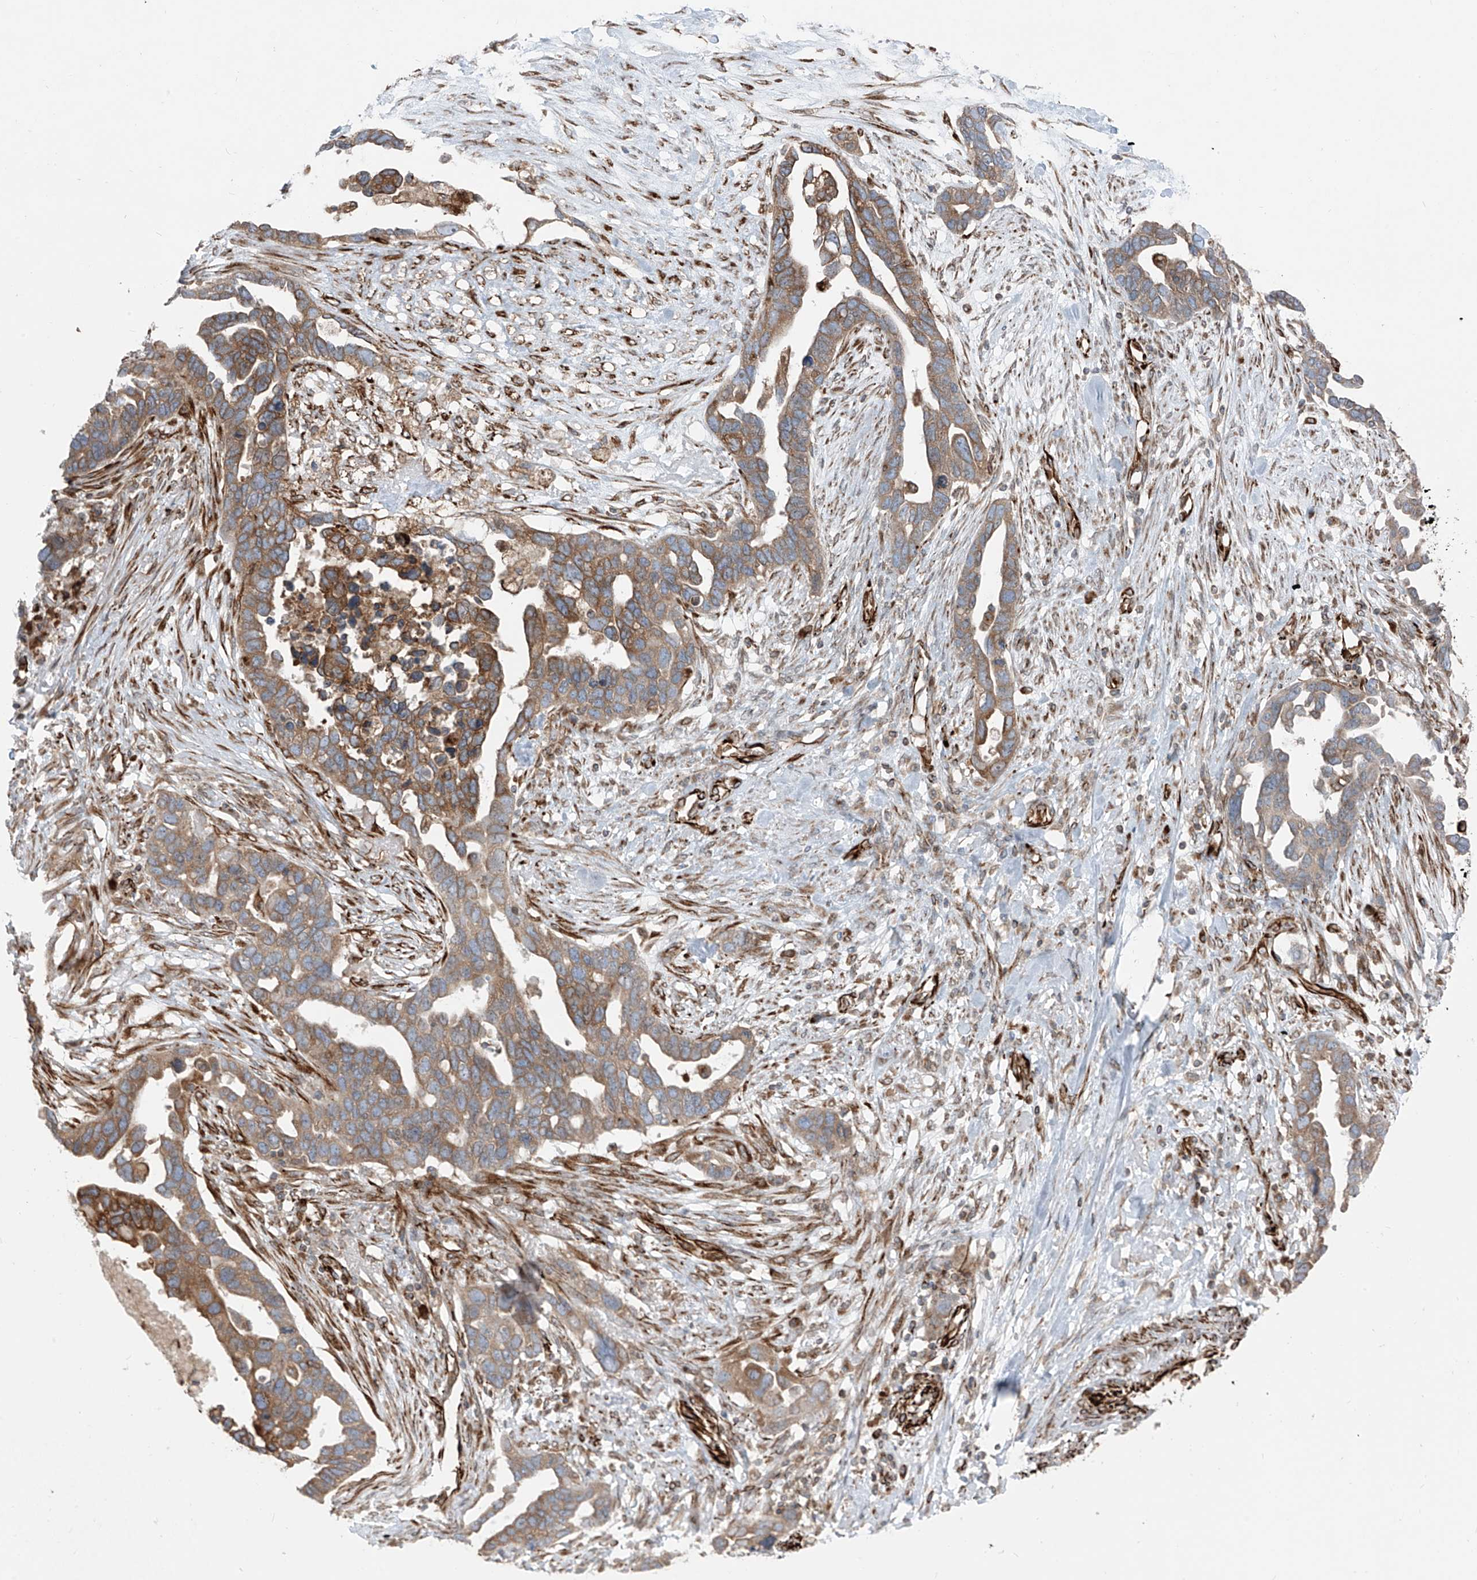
{"staining": {"intensity": "moderate", "quantity": "25%-75%", "location": "cytoplasmic/membranous"}, "tissue": "ovarian cancer", "cell_type": "Tumor cells", "image_type": "cancer", "snomed": [{"axis": "morphology", "description": "Cystadenocarcinoma, serous, NOS"}, {"axis": "topography", "description": "Ovary"}], "caption": "Tumor cells show medium levels of moderate cytoplasmic/membranous positivity in about 25%-75% of cells in ovarian serous cystadenocarcinoma. (DAB = brown stain, brightfield microscopy at high magnification).", "gene": "ERLEC1", "patient": {"sex": "female", "age": 54}}